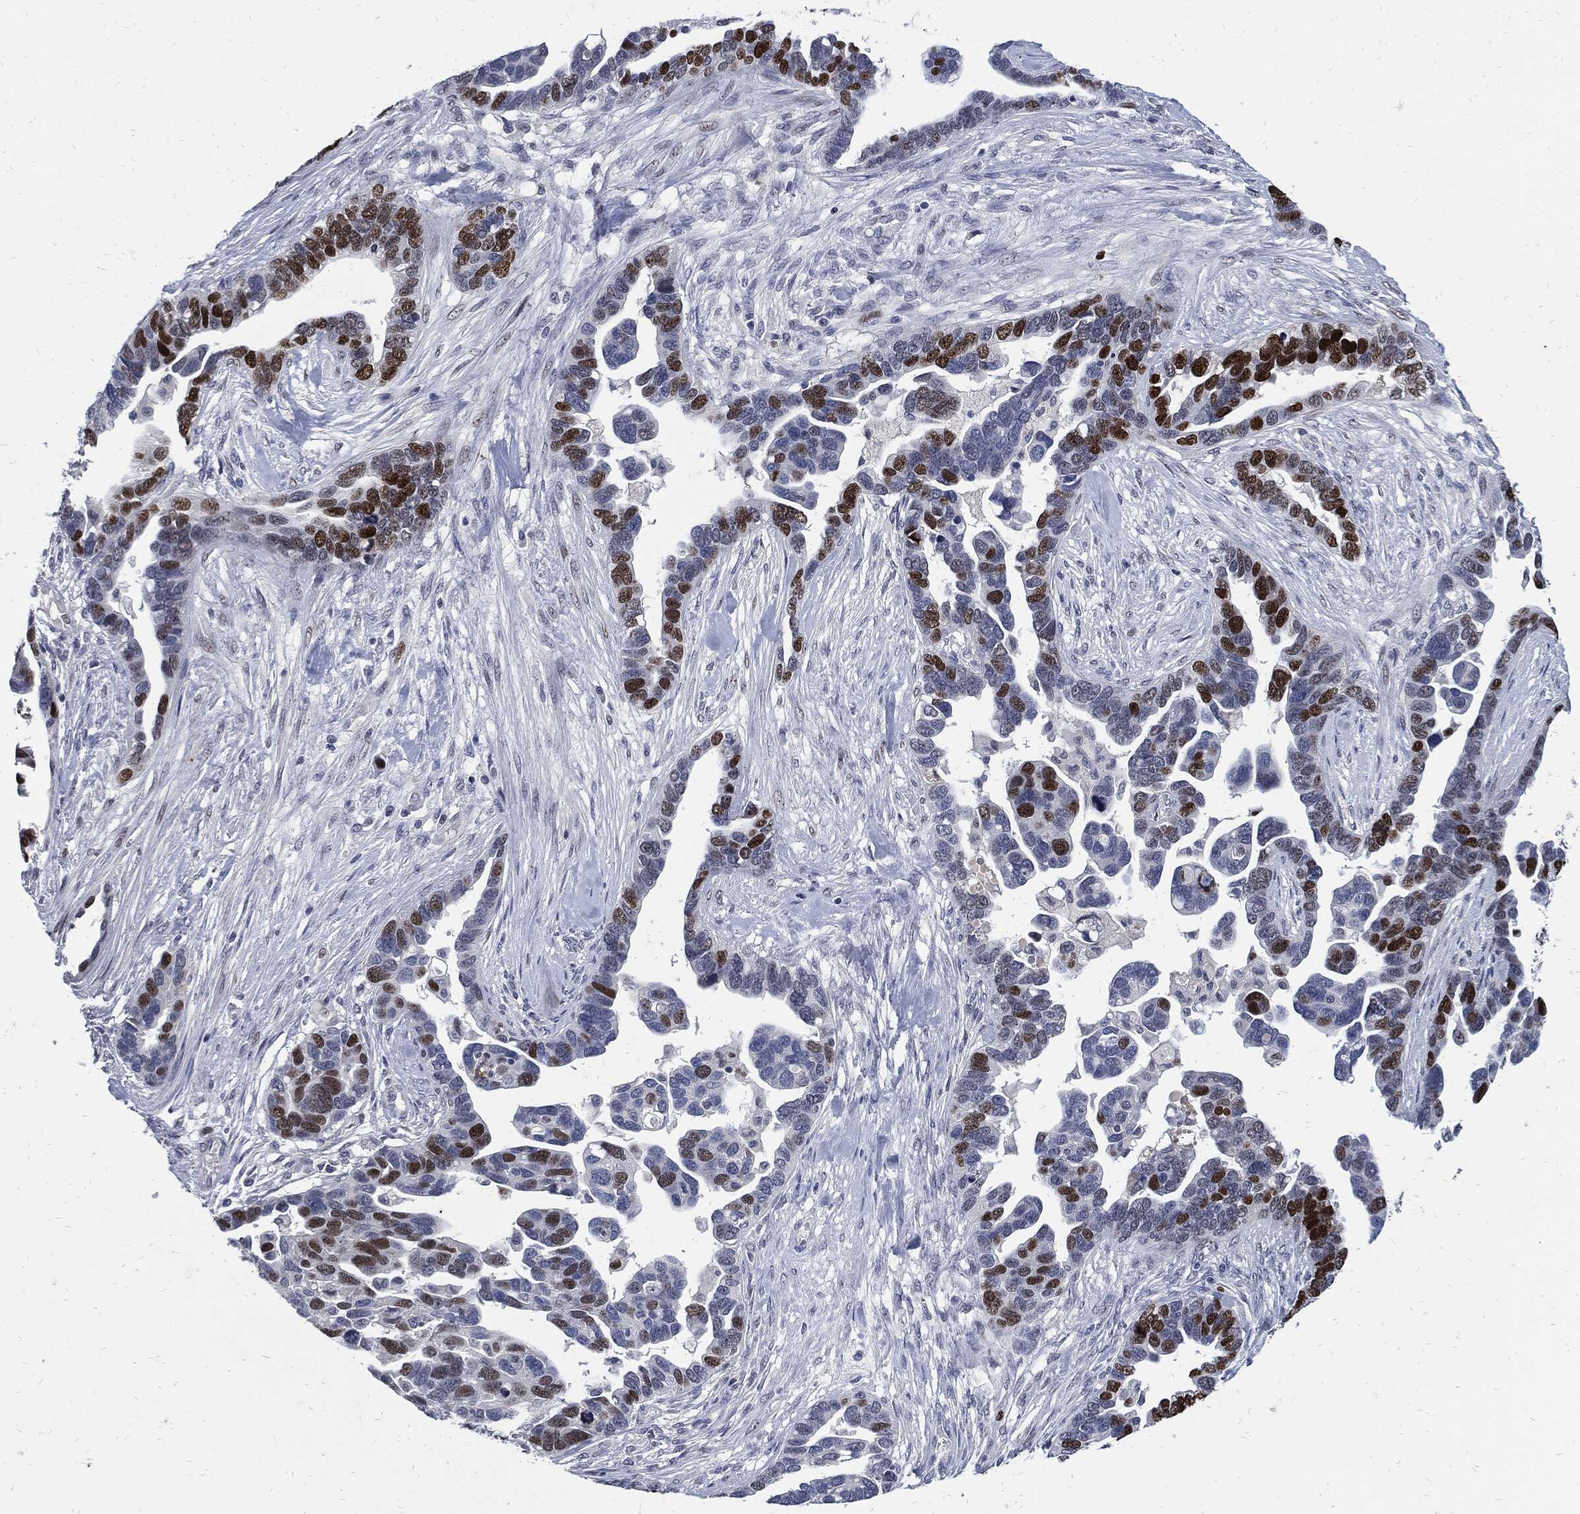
{"staining": {"intensity": "strong", "quantity": "<25%", "location": "nuclear"}, "tissue": "ovarian cancer", "cell_type": "Tumor cells", "image_type": "cancer", "snomed": [{"axis": "morphology", "description": "Cystadenocarcinoma, serous, NOS"}, {"axis": "topography", "description": "Ovary"}], "caption": "Tumor cells exhibit strong nuclear staining in about <25% of cells in ovarian cancer.", "gene": "NBN", "patient": {"sex": "female", "age": 54}}